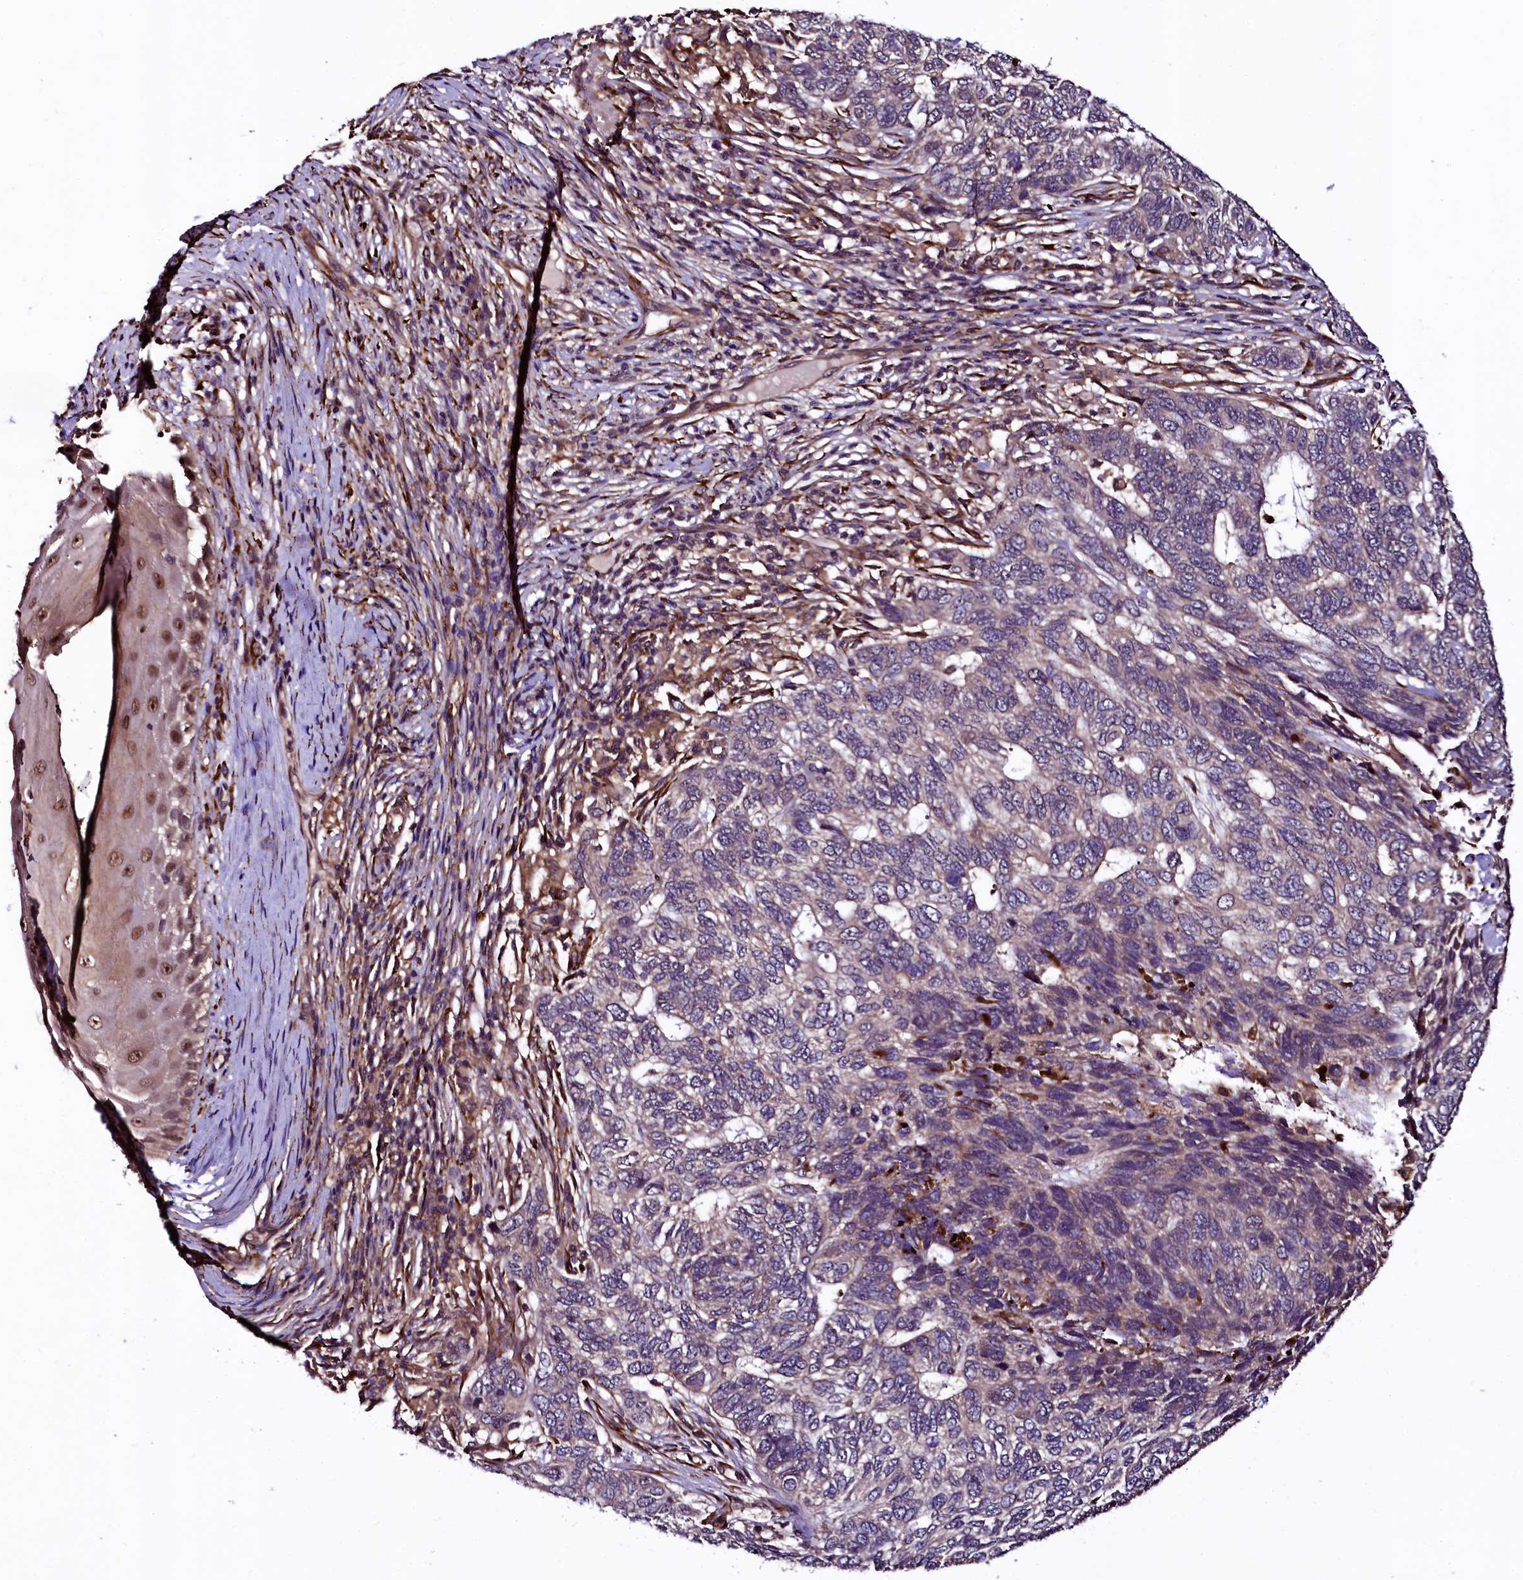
{"staining": {"intensity": "weak", "quantity": "<25%", "location": "cytoplasmic/membranous"}, "tissue": "skin cancer", "cell_type": "Tumor cells", "image_type": "cancer", "snomed": [{"axis": "morphology", "description": "Basal cell carcinoma"}, {"axis": "topography", "description": "Skin"}], "caption": "An immunohistochemistry photomicrograph of skin basal cell carcinoma is shown. There is no staining in tumor cells of skin basal cell carcinoma.", "gene": "N4BP1", "patient": {"sex": "female", "age": 65}}